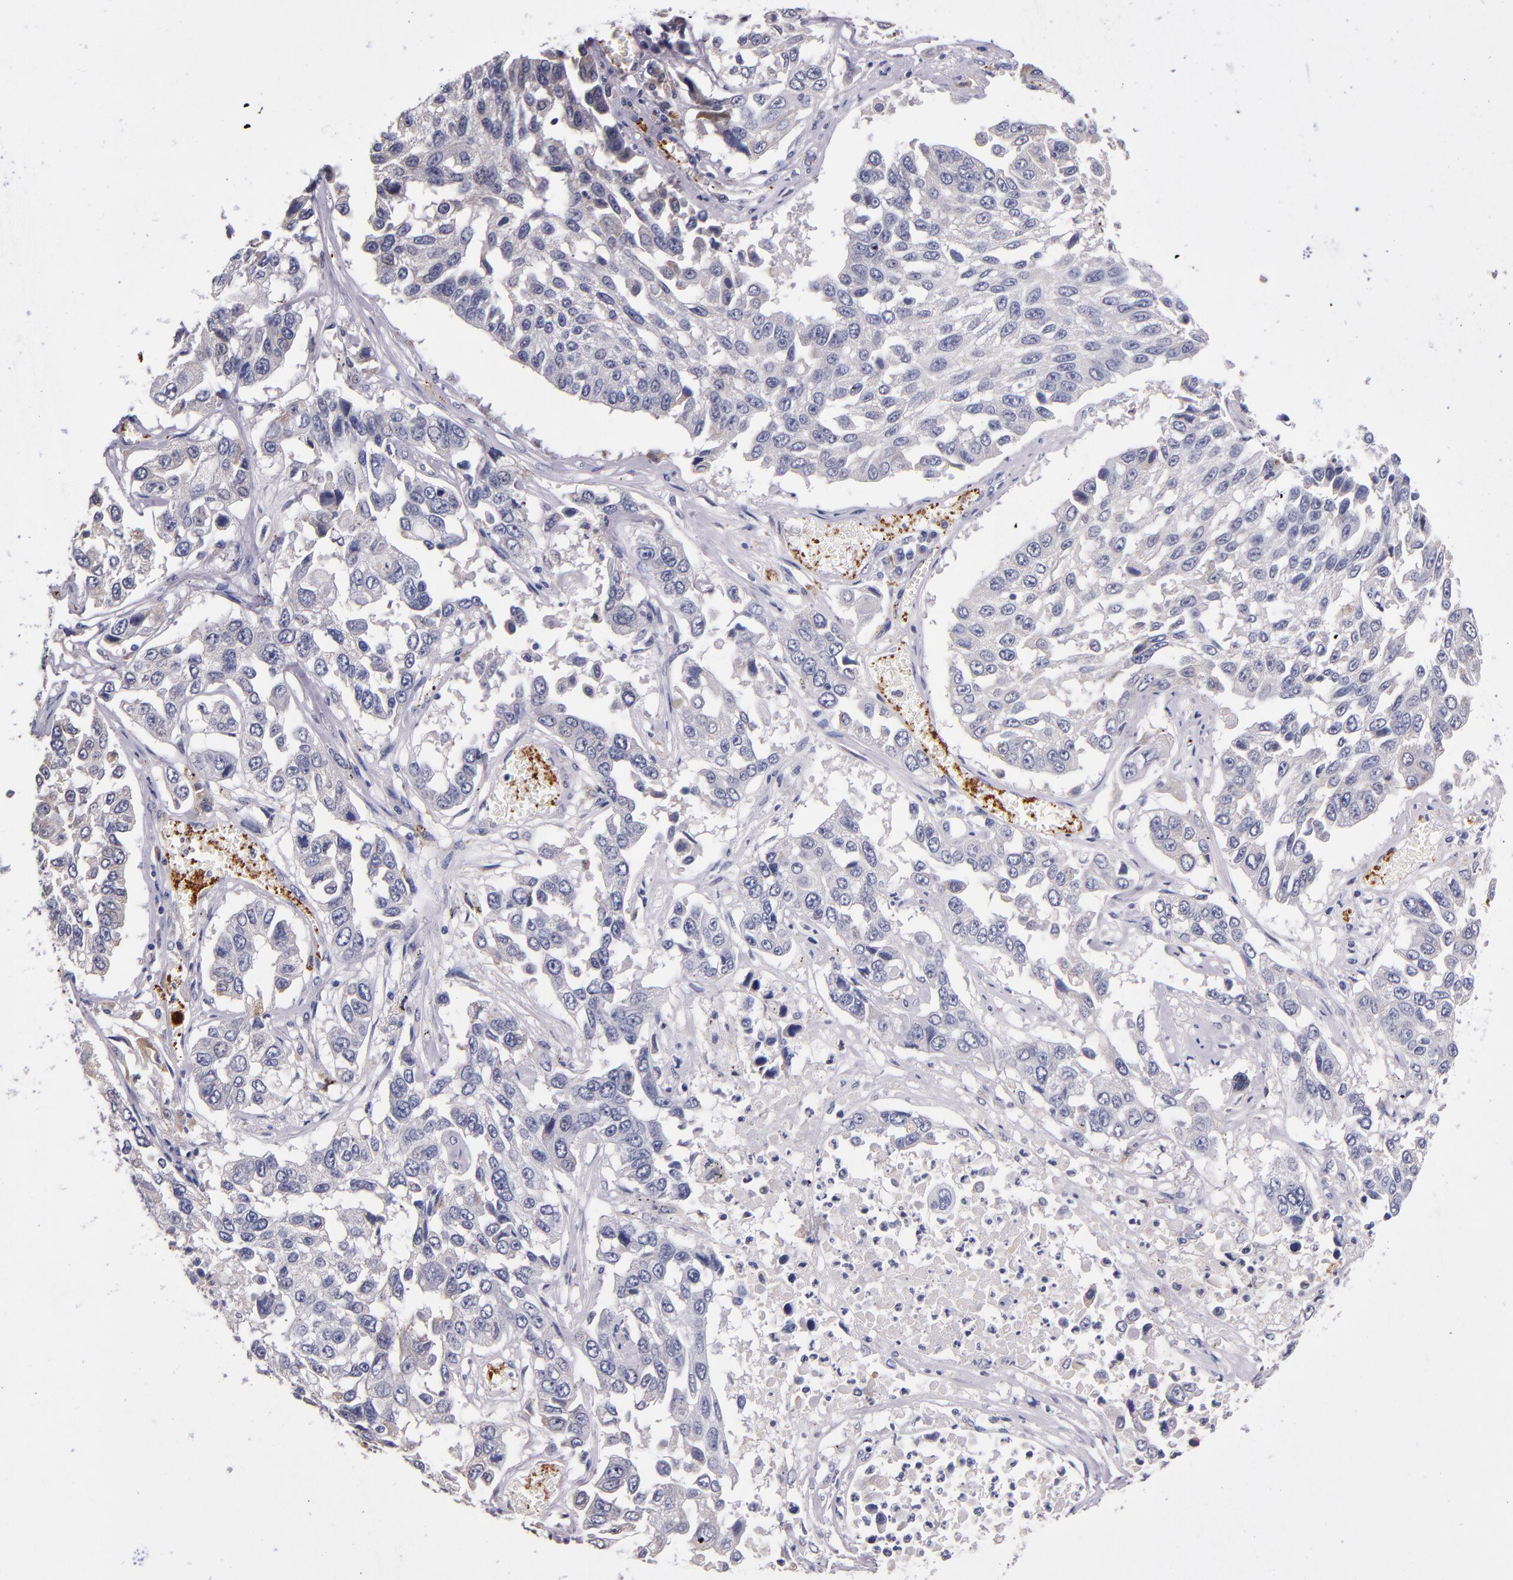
{"staining": {"intensity": "negative", "quantity": "none", "location": "none"}, "tissue": "lung cancer", "cell_type": "Tumor cells", "image_type": "cancer", "snomed": [{"axis": "morphology", "description": "Squamous cell carcinoma, NOS"}, {"axis": "topography", "description": "Lung"}], "caption": "Immunohistochemistry (IHC) image of human lung squamous cell carcinoma stained for a protein (brown), which reveals no staining in tumor cells.", "gene": "SELP", "patient": {"sex": "male", "age": 71}}